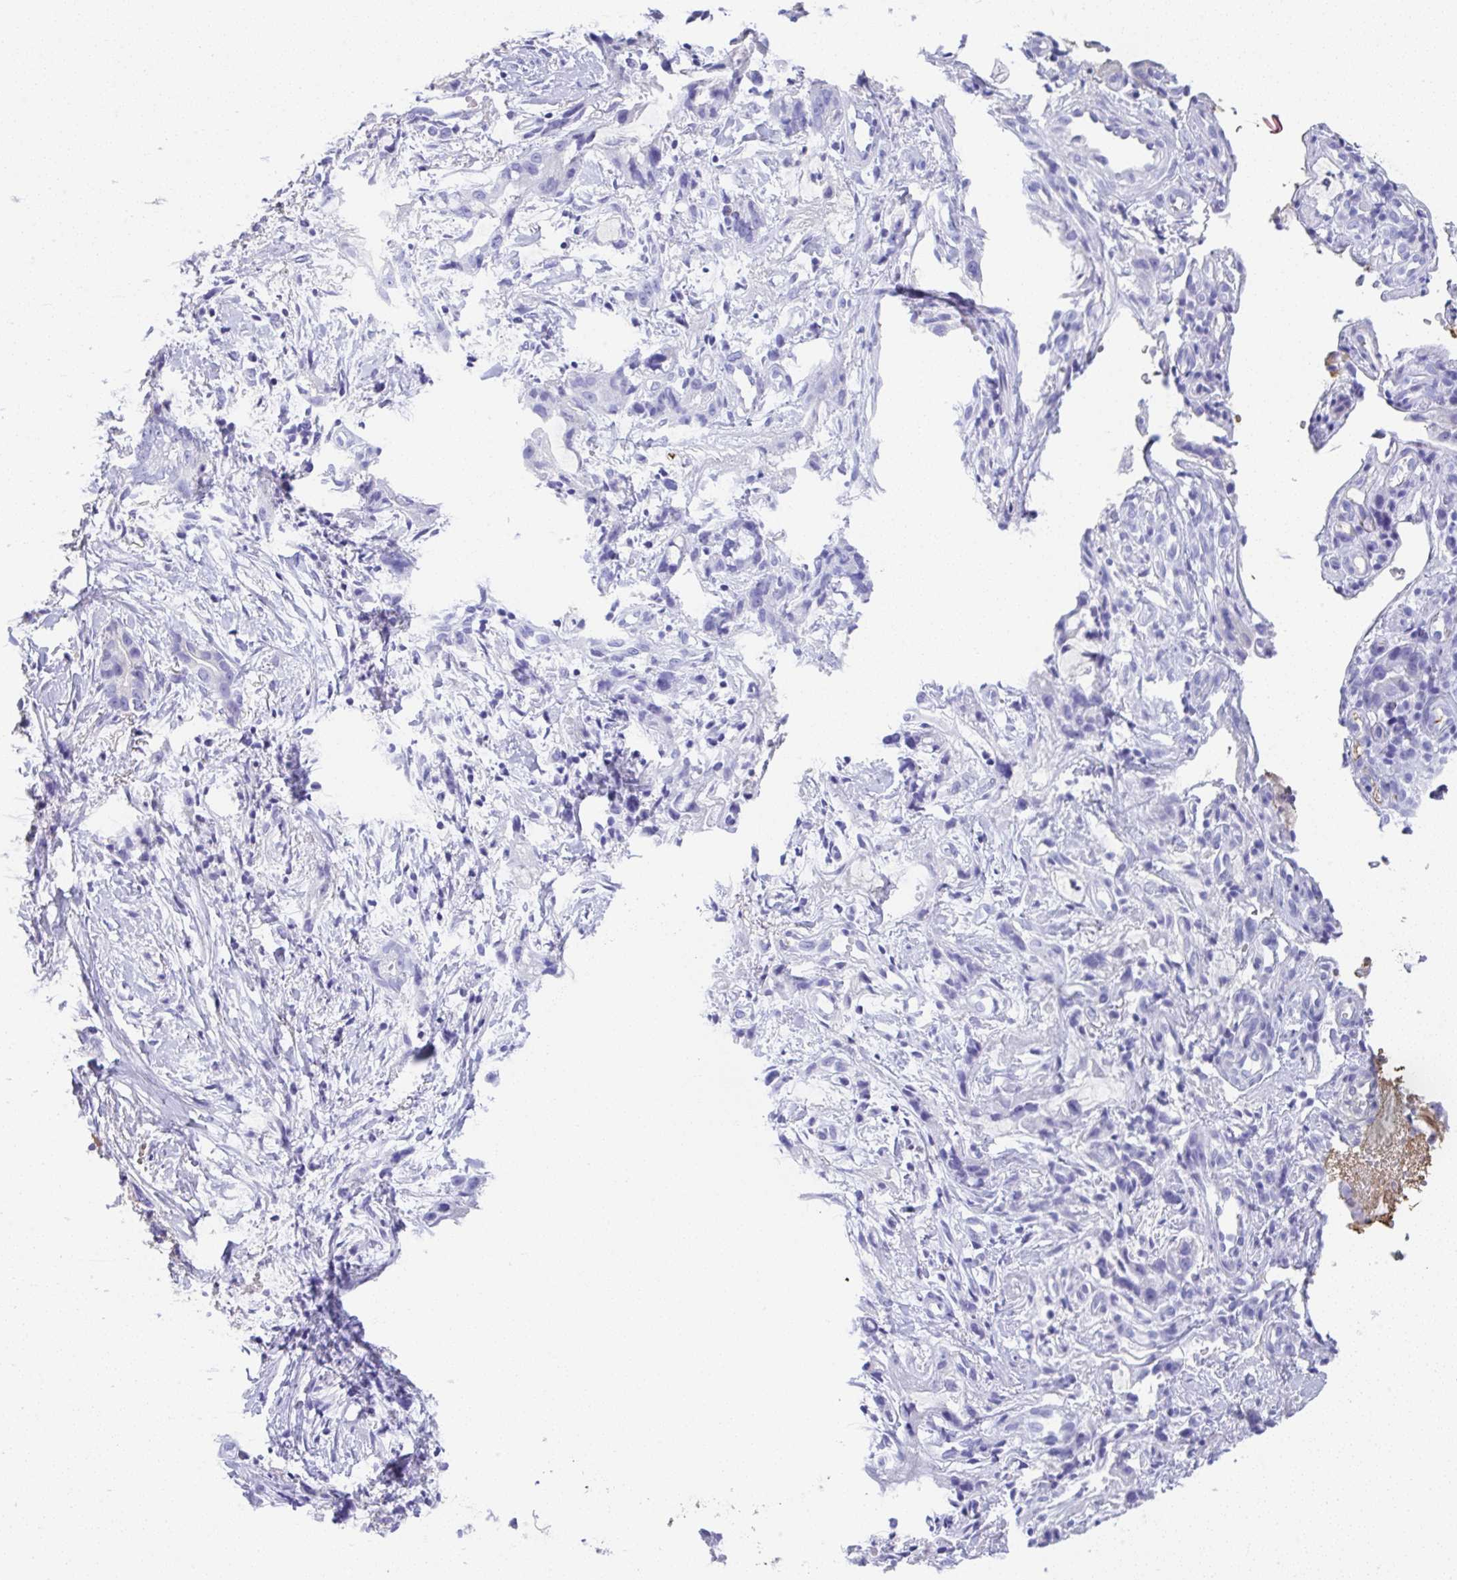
{"staining": {"intensity": "negative", "quantity": "none", "location": "none"}, "tissue": "stomach cancer", "cell_type": "Tumor cells", "image_type": "cancer", "snomed": [{"axis": "morphology", "description": "Adenocarcinoma, NOS"}, {"axis": "topography", "description": "Stomach"}], "caption": "An immunohistochemistry (IHC) image of stomach adenocarcinoma is shown. There is no staining in tumor cells of stomach adenocarcinoma.", "gene": "HOXC12", "patient": {"sex": "male", "age": 55}}